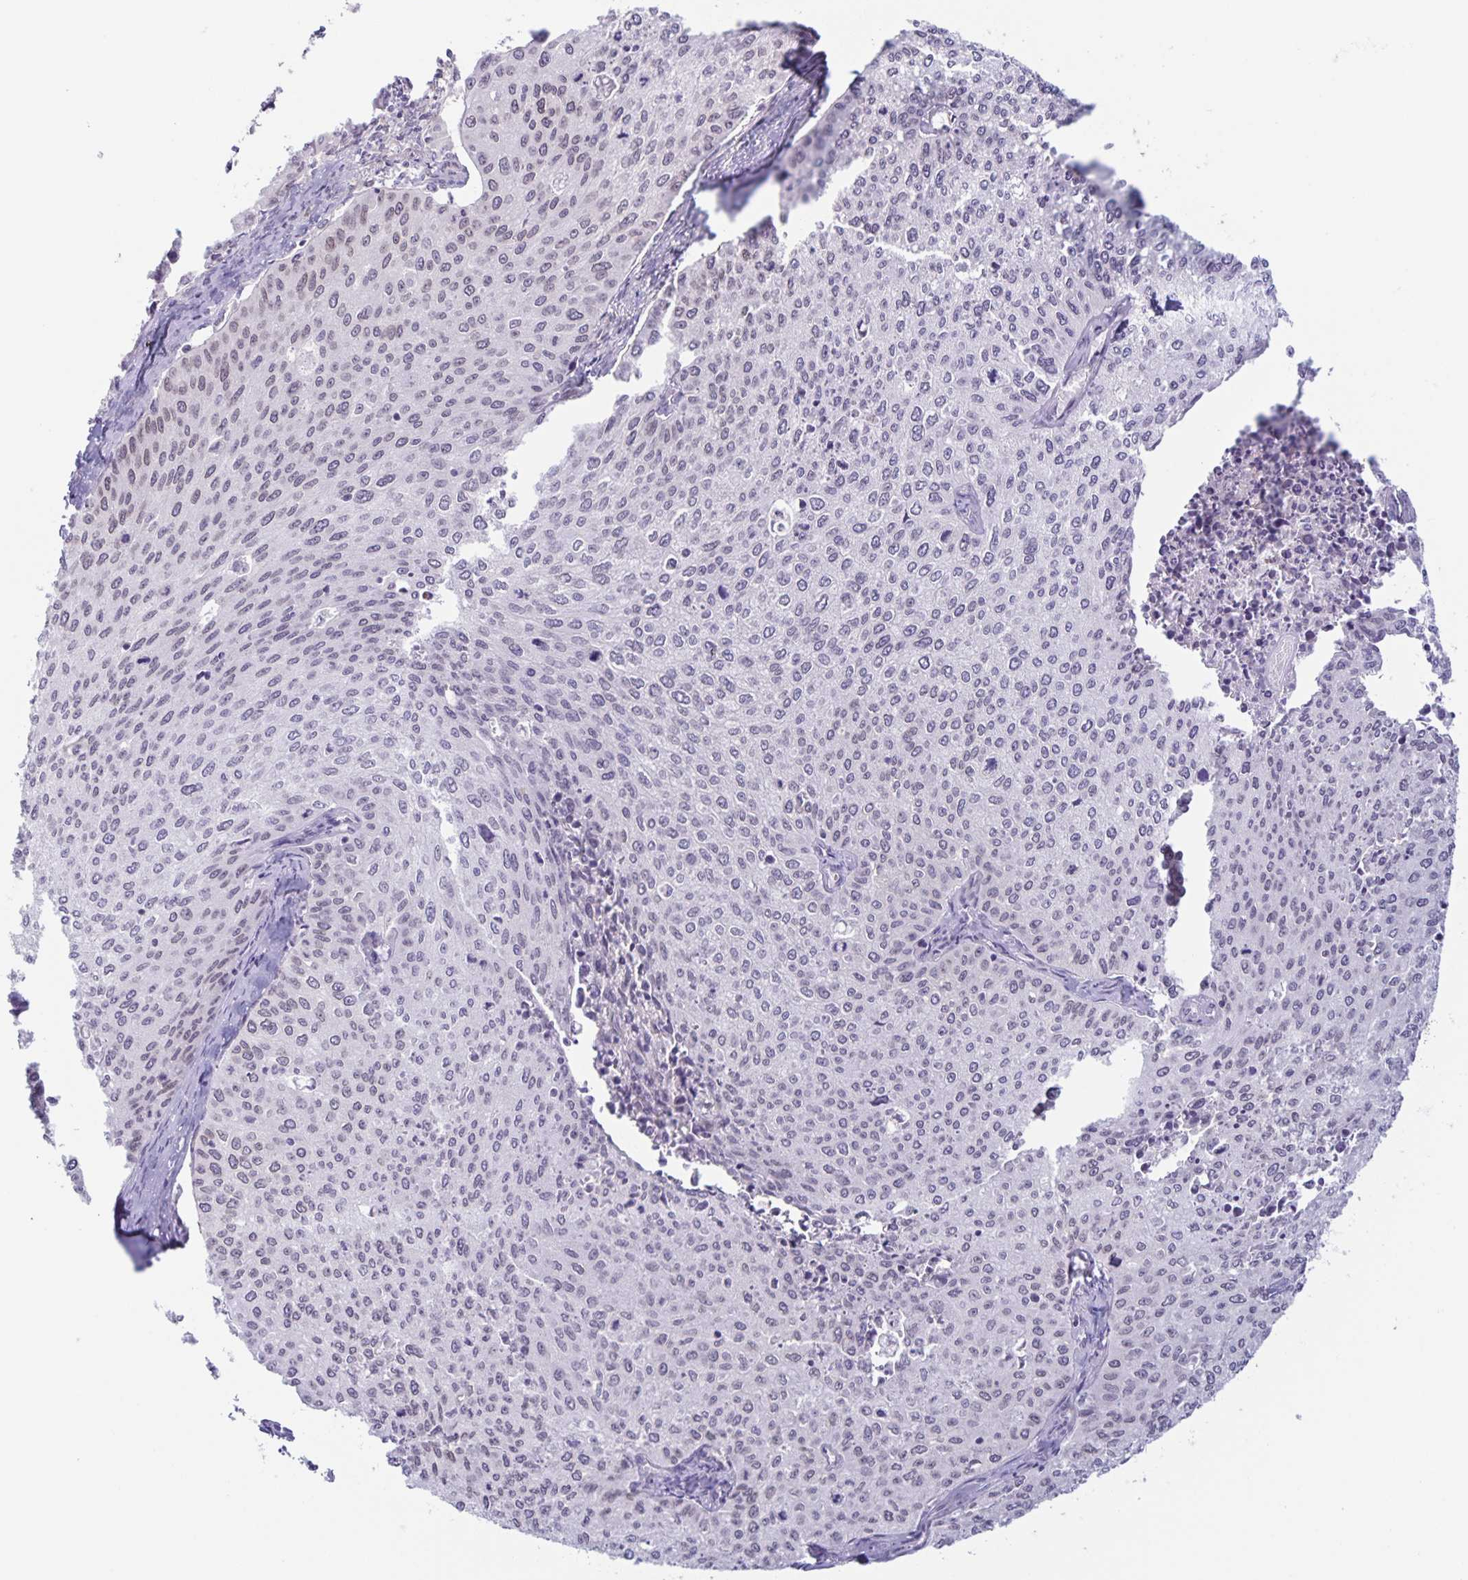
{"staining": {"intensity": "weak", "quantity": "<25%", "location": "cytoplasmic/membranous,nuclear"}, "tissue": "cervical cancer", "cell_type": "Tumor cells", "image_type": "cancer", "snomed": [{"axis": "morphology", "description": "Squamous cell carcinoma, NOS"}, {"axis": "topography", "description": "Cervix"}], "caption": "Immunohistochemical staining of human cervical squamous cell carcinoma demonstrates no significant expression in tumor cells. (DAB IHC, high magnification).", "gene": "SYNE2", "patient": {"sex": "female", "age": 38}}